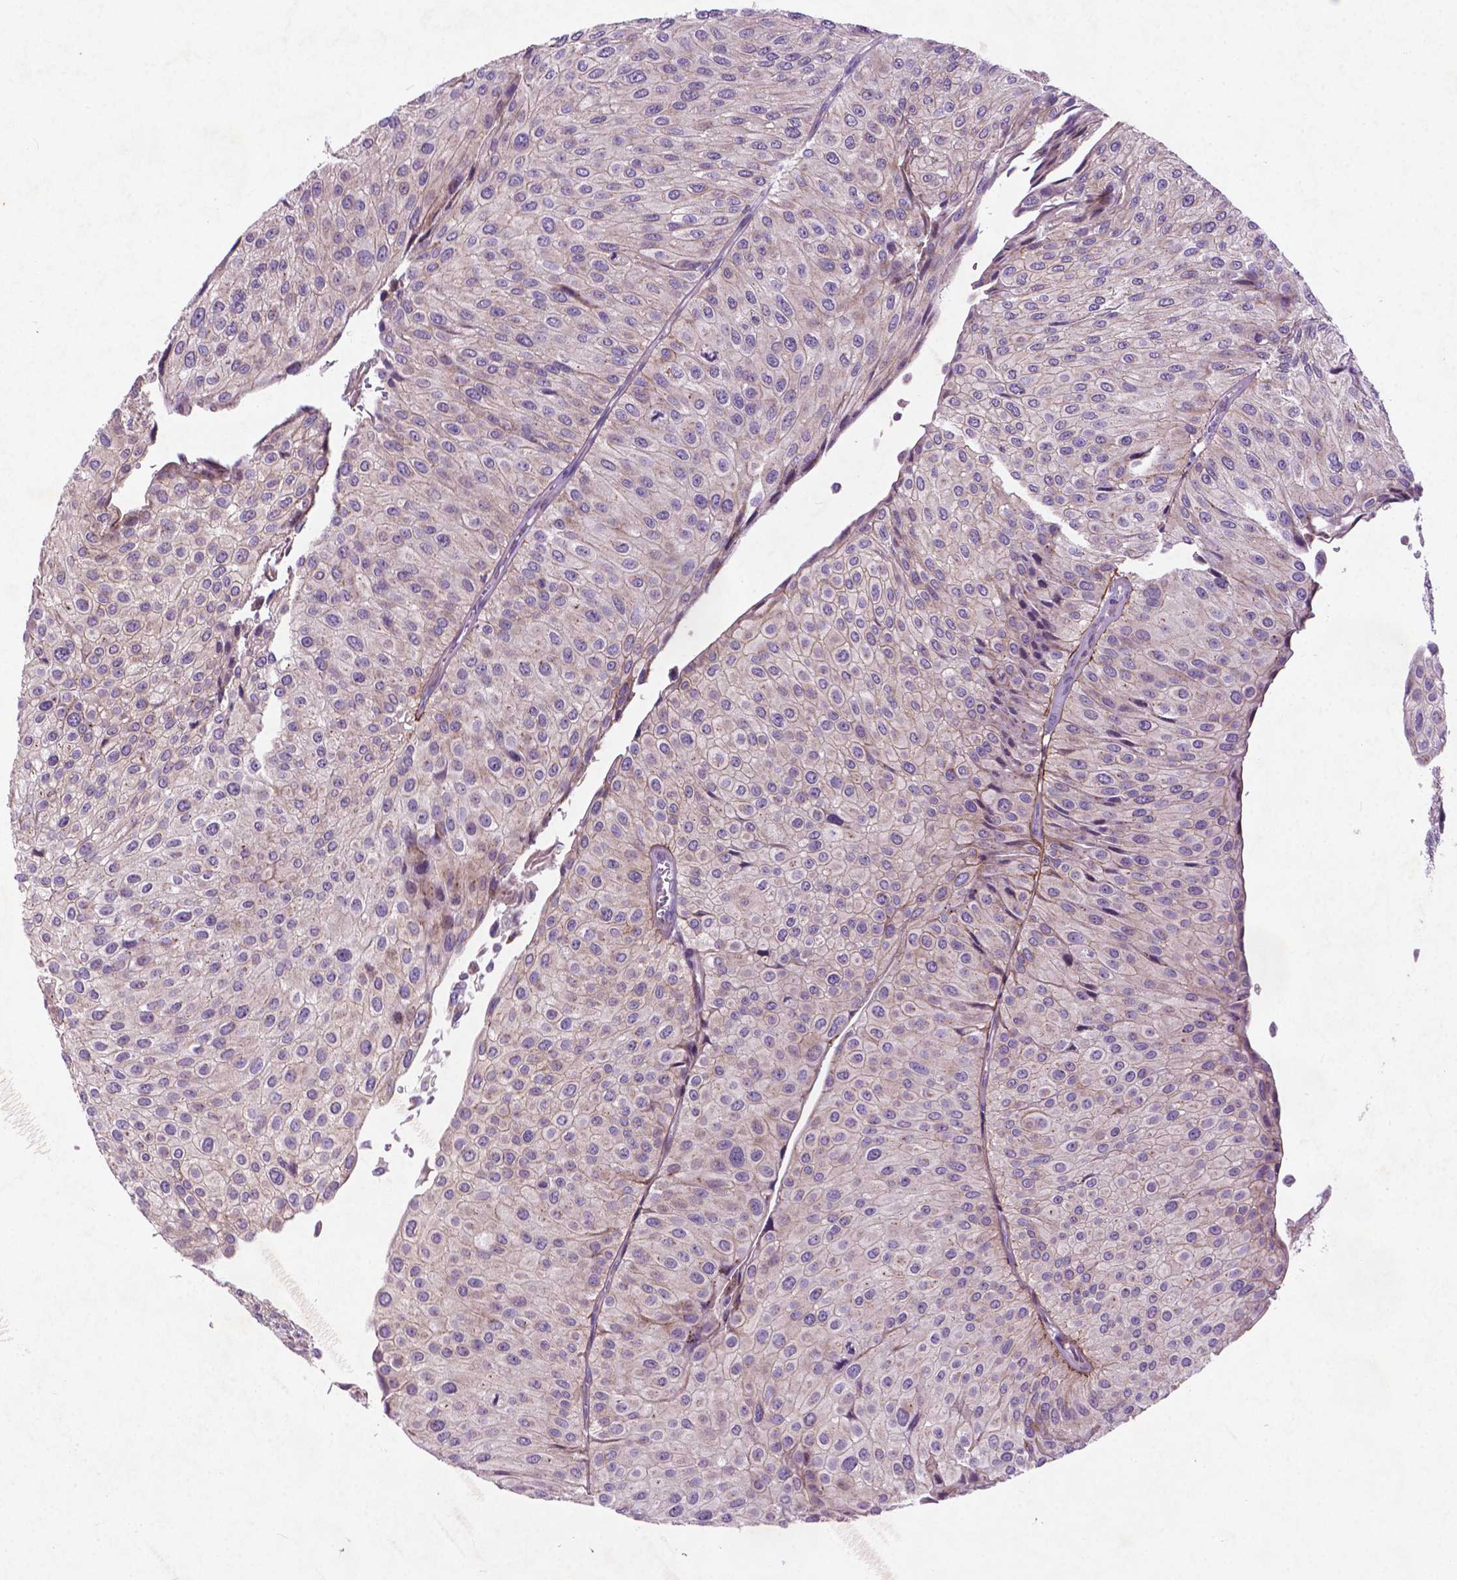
{"staining": {"intensity": "negative", "quantity": "none", "location": "none"}, "tissue": "urothelial cancer", "cell_type": "Tumor cells", "image_type": "cancer", "snomed": [{"axis": "morphology", "description": "Urothelial carcinoma, NOS"}, {"axis": "topography", "description": "Urinary bladder"}], "caption": "A photomicrograph of human transitional cell carcinoma is negative for staining in tumor cells. (Stains: DAB immunohistochemistry (IHC) with hematoxylin counter stain, Microscopy: brightfield microscopy at high magnification).", "gene": "ATG4D", "patient": {"sex": "male", "age": 67}}